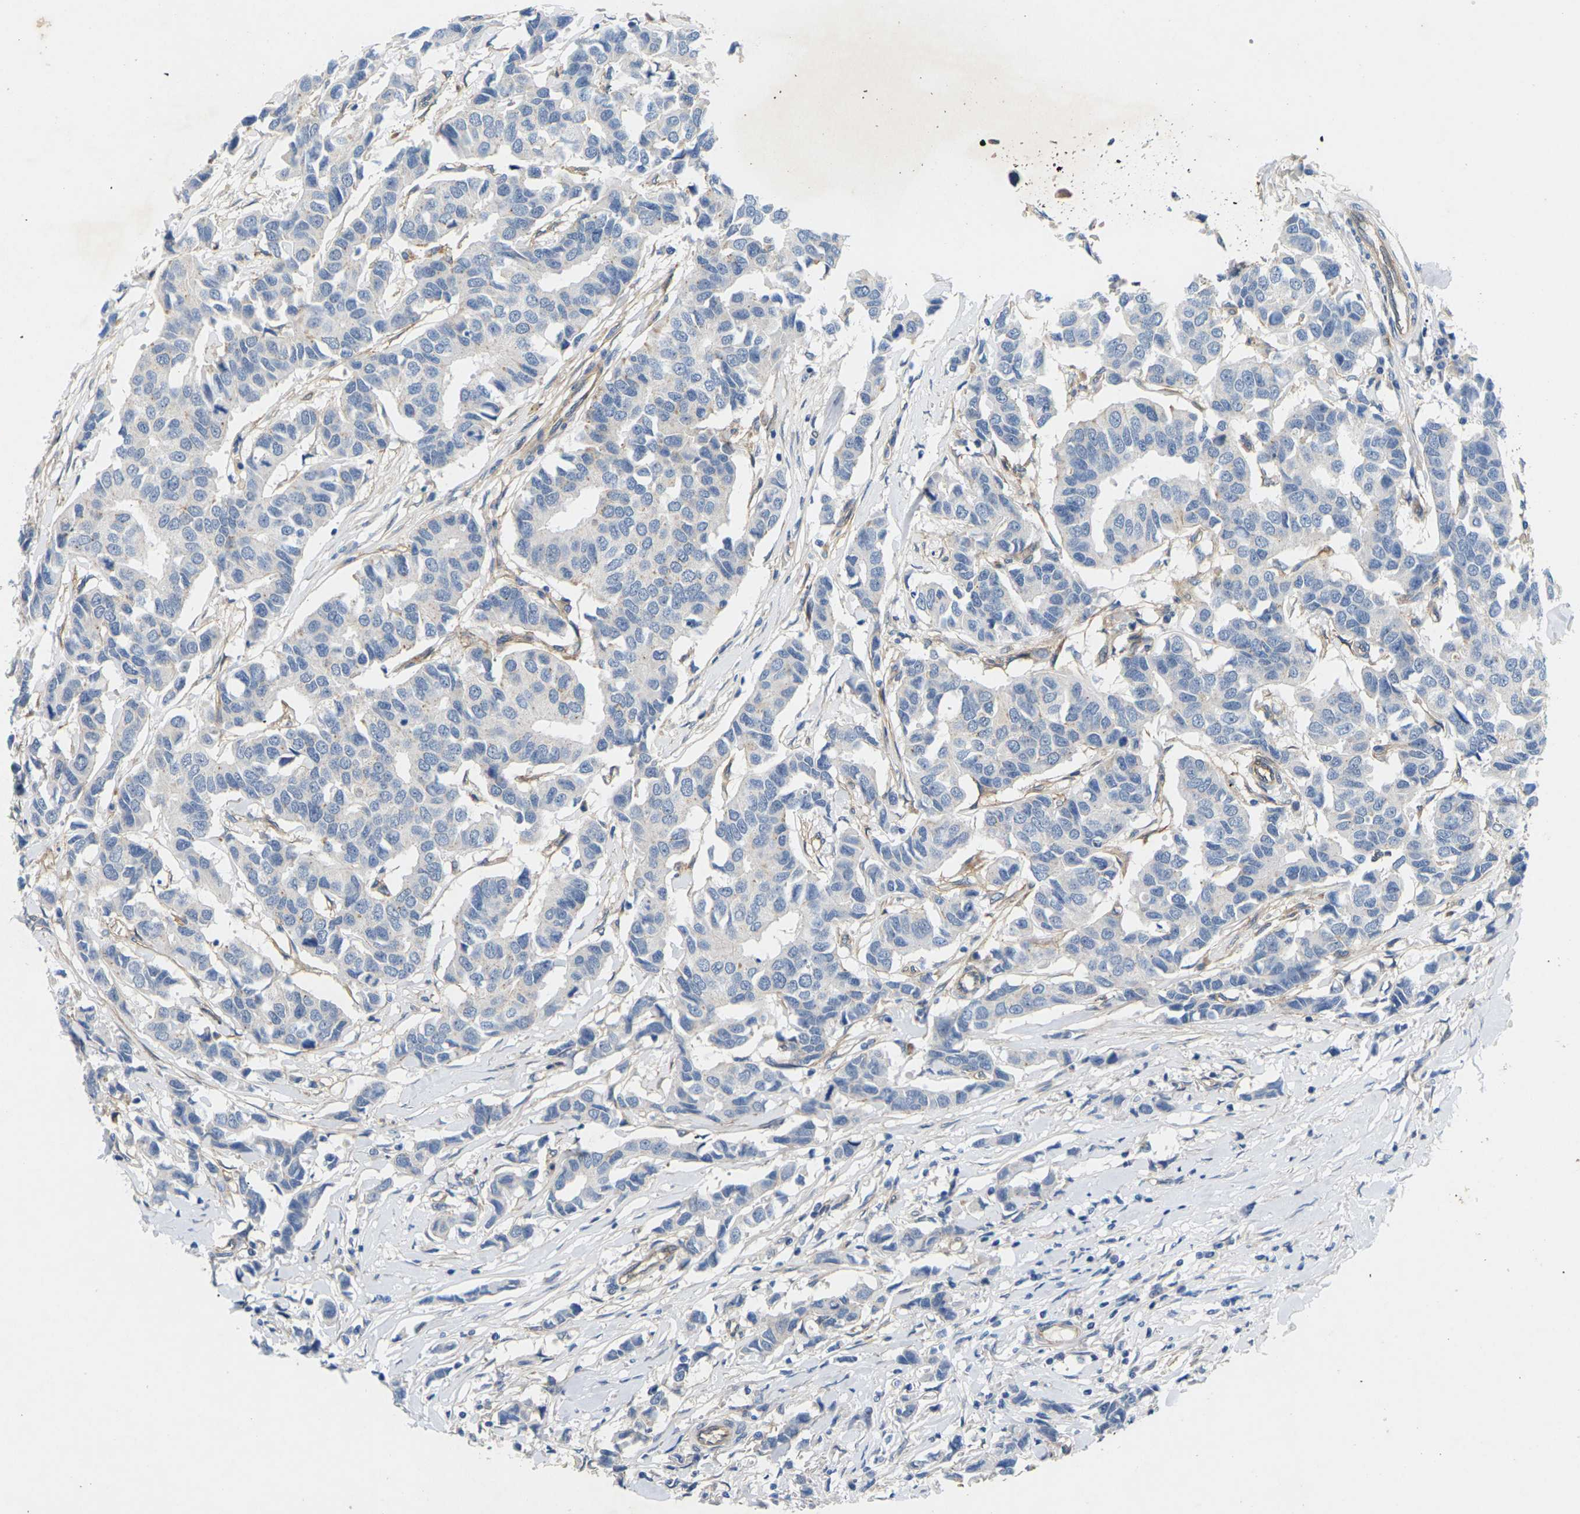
{"staining": {"intensity": "negative", "quantity": "none", "location": "none"}, "tissue": "breast cancer", "cell_type": "Tumor cells", "image_type": "cancer", "snomed": [{"axis": "morphology", "description": "Duct carcinoma"}, {"axis": "topography", "description": "Breast"}], "caption": "High power microscopy histopathology image of an immunohistochemistry (IHC) photomicrograph of breast cancer (infiltrating ductal carcinoma), revealing no significant positivity in tumor cells.", "gene": "ITGA5", "patient": {"sex": "female", "age": 80}}